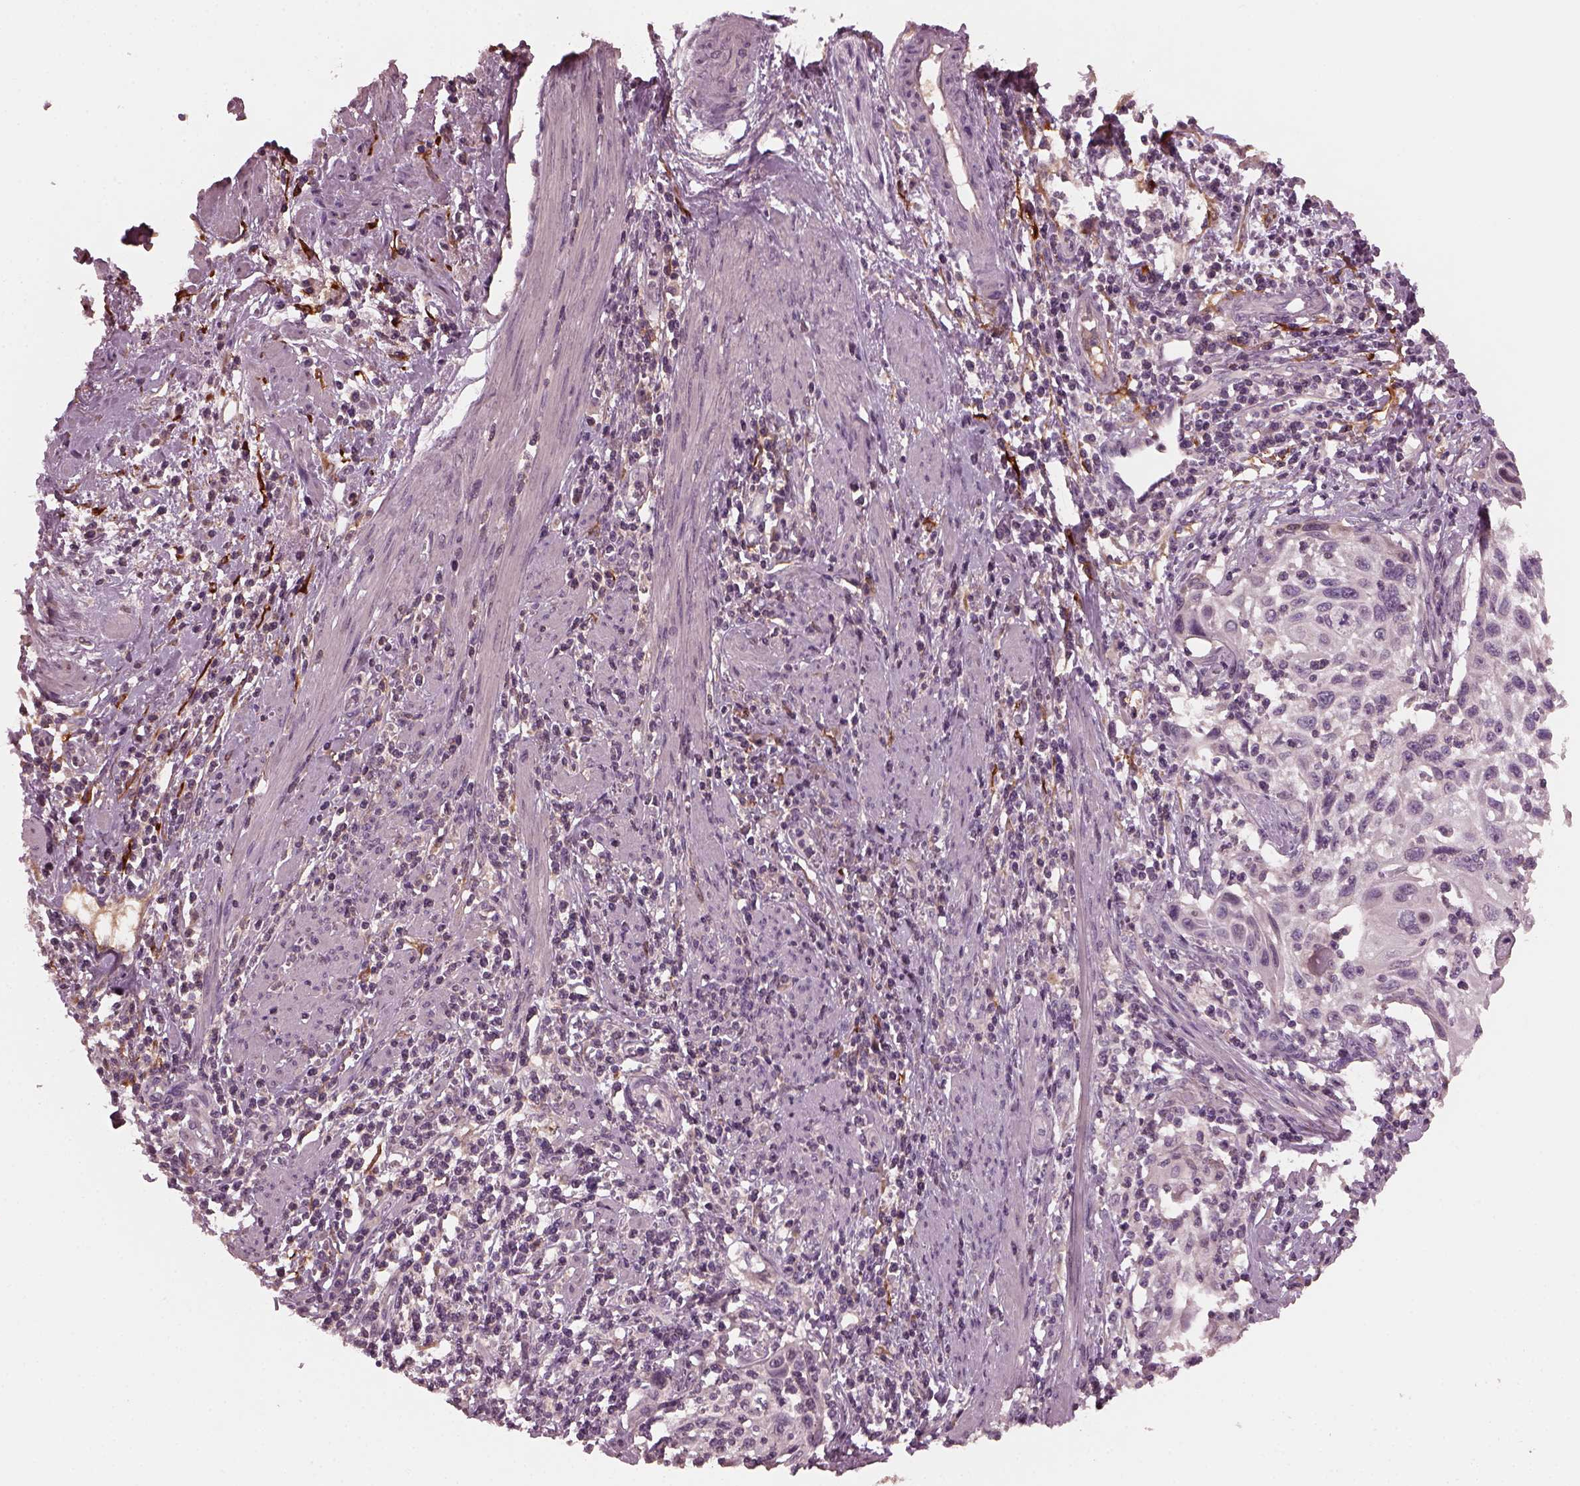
{"staining": {"intensity": "negative", "quantity": "none", "location": "none"}, "tissue": "cervical cancer", "cell_type": "Tumor cells", "image_type": "cancer", "snomed": [{"axis": "morphology", "description": "Squamous cell carcinoma, NOS"}, {"axis": "topography", "description": "Cervix"}], "caption": "Tumor cells are negative for brown protein staining in cervical squamous cell carcinoma.", "gene": "PORCN", "patient": {"sex": "female", "age": 70}}